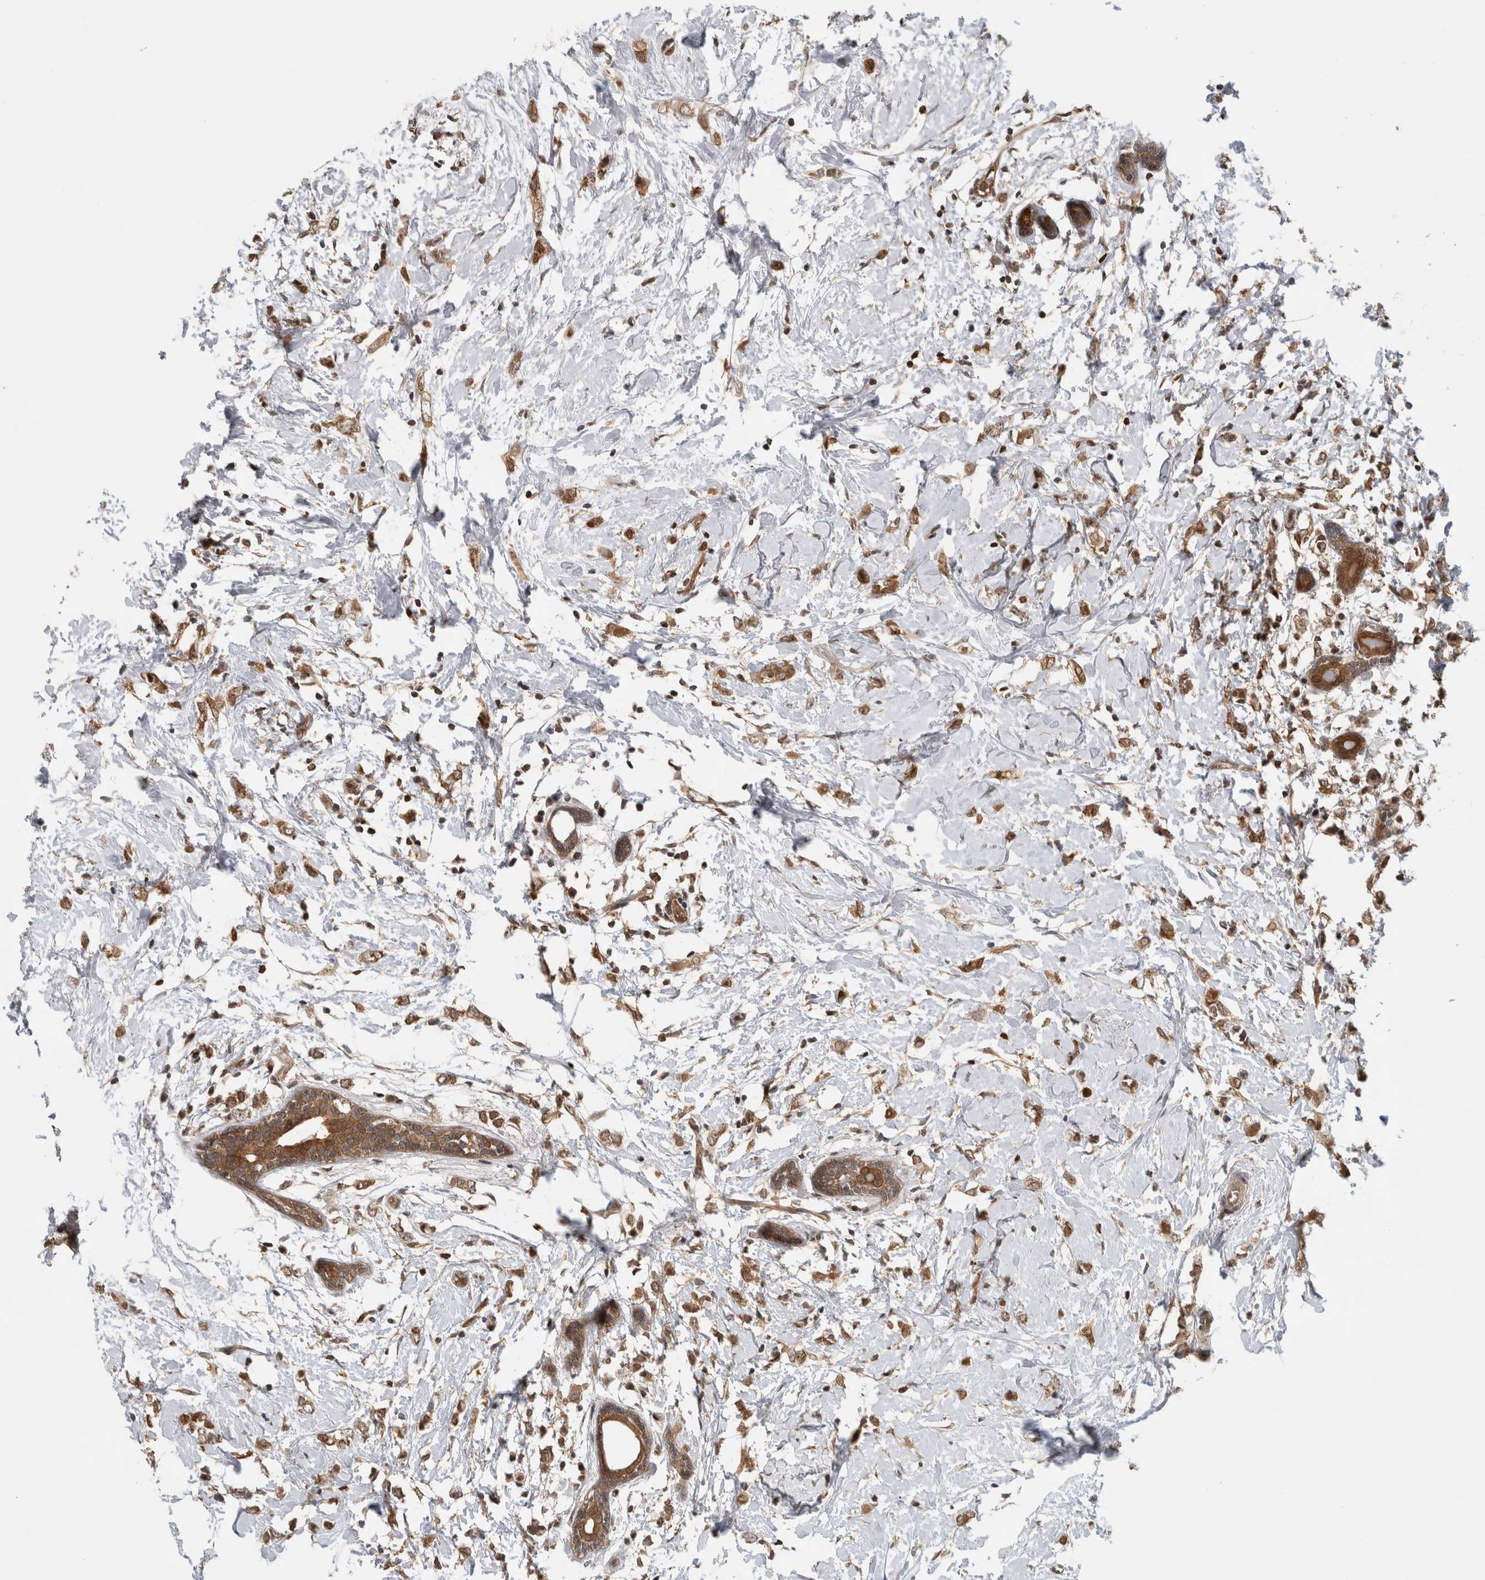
{"staining": {"intensity": "strong", "quantity": ">75%", "location": "cytoplasmic/membranous"}, "tissue": "breast cancer", "cell_type": "Tumor cells", "image_type": "cancer", "snomed": [{"axis": "morphology", "description": "Normal tissue, NOS"}, {"axis": "morphology", "description": "Lobular carcinoma"}, {"axis": "topography", "description": "Breast"}], "caption": "Brown immunohistochemical staining in human breast lobular carcinoma reveals strong cytoplasmic/membranous expression in approximately >75% of tumor cells.", "gene": "ASTN2", "patient": {"sex": "female", "age": 47}}